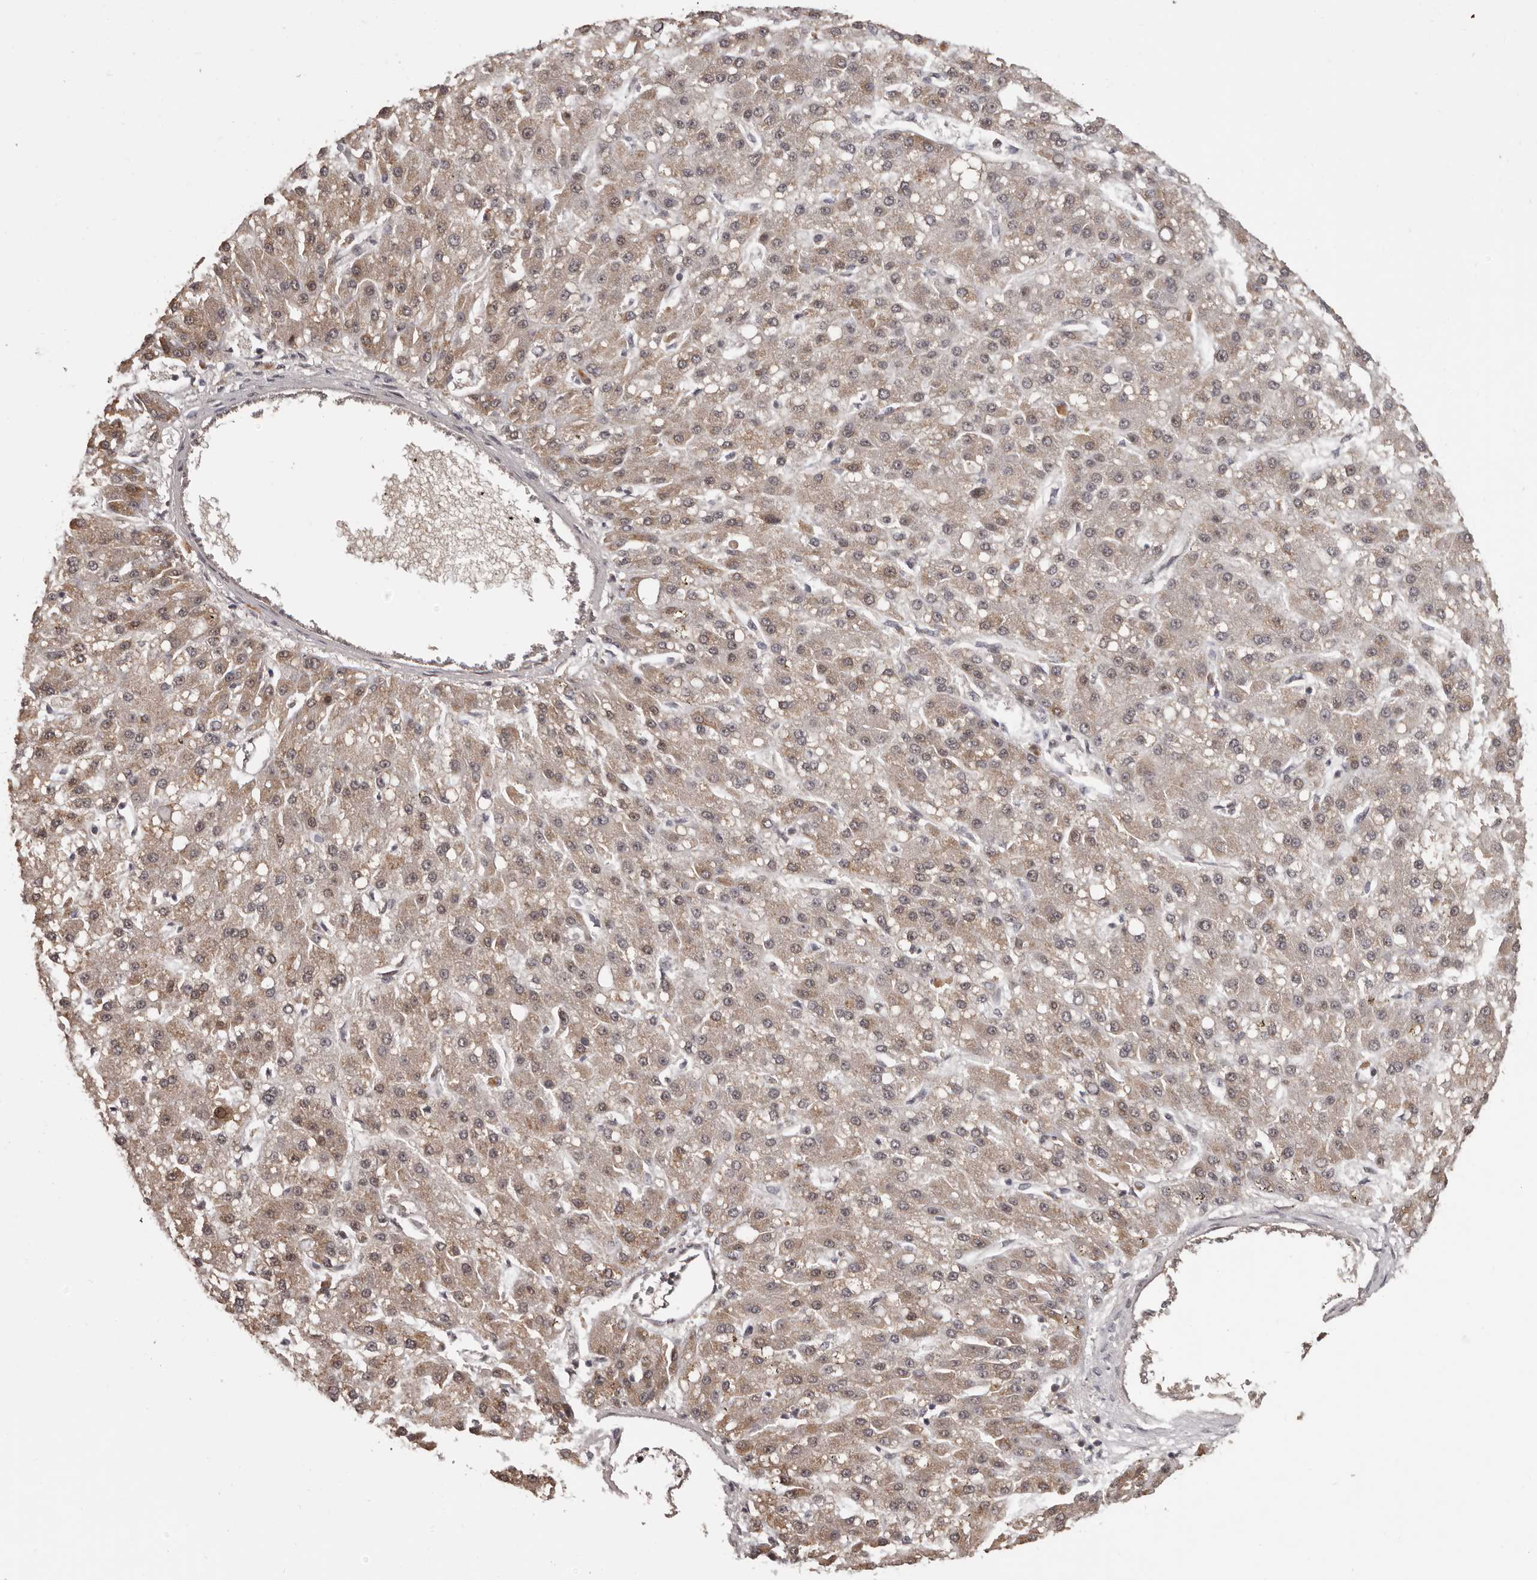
{"staining": {"intensity": "weak", "quantity": ">75%", "location": "cytoplasmic/membranous,nuclear"}, "tissue": "liver cancer", "cell_type": "Tumor cells", "image_type": "cancer", "snomed": [{"axis": "morphology", "description": "Carcinoma, Hepatocellular, NOS"}, {"axis": "topography", "description": "Liver"}], "caption": "Liver cancer (hepatocellular carcinoma) stained with a protein marker displays weak staining in tumor cells.", "gene": "TBX5", "patient": {"sex": "male", "age": 67}}